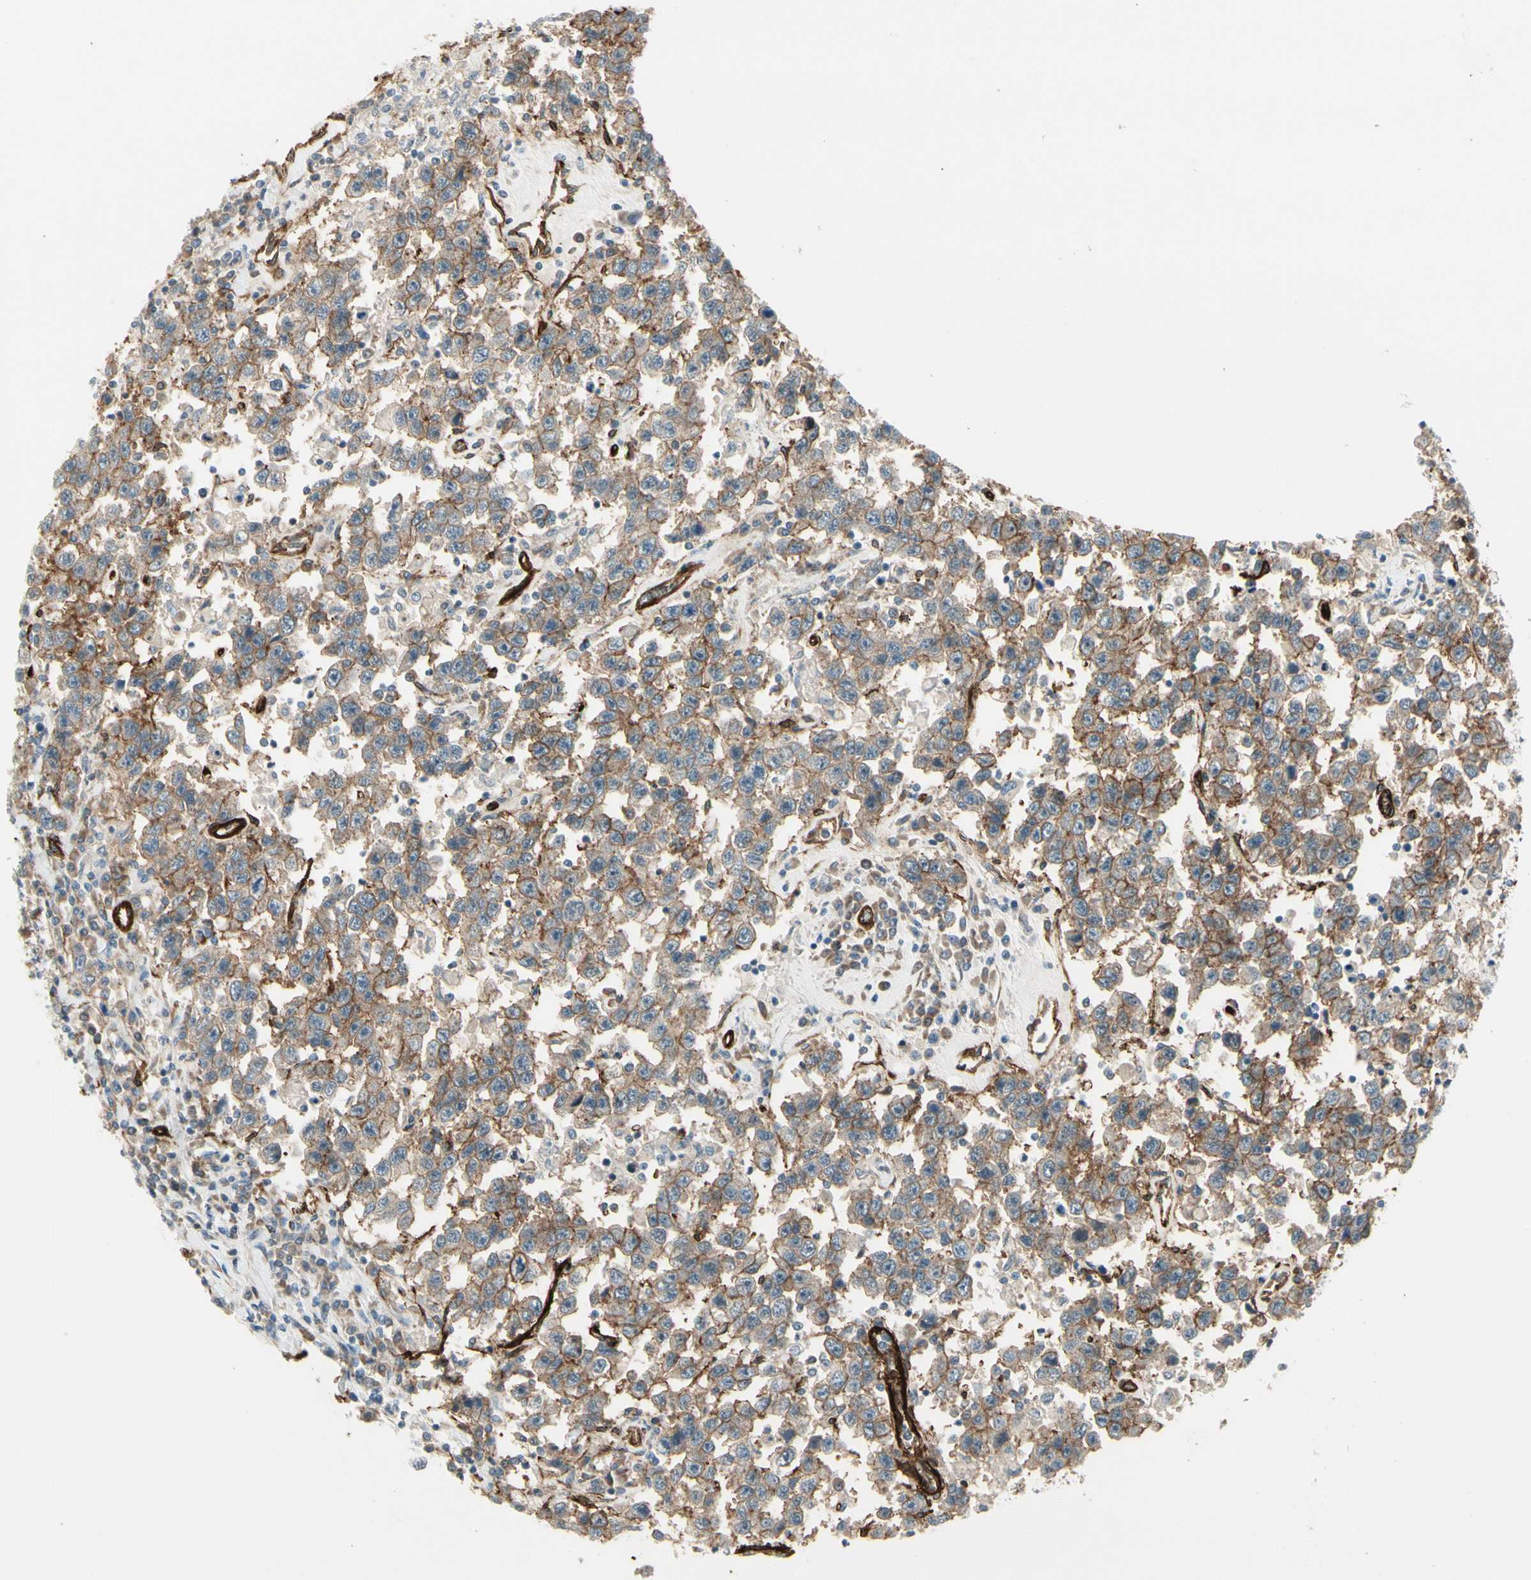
{"staining": {"intensity": "moderate", "quantity": ">75%", "location": "cytoplasmic/membranous"}, "tissue": "testis cancer", "cell_type": "Tumor cells", "image_type": "cancer", "snomed": [{"axis": "morphology", "description": "Seminoma, NOS"}, {"axis": "topography", "description": "Testis"}], "caption": "Brown immunohistochemical staining in human seminoma (testis) reveals moderate cytoplasmic/membranous positivity in approximately >75% of tumor cells. (Brightfield microscopy of DAB IHC at high magnification).", "gene": "MCAM", "patient": {"sex": "male", "age": 41}}